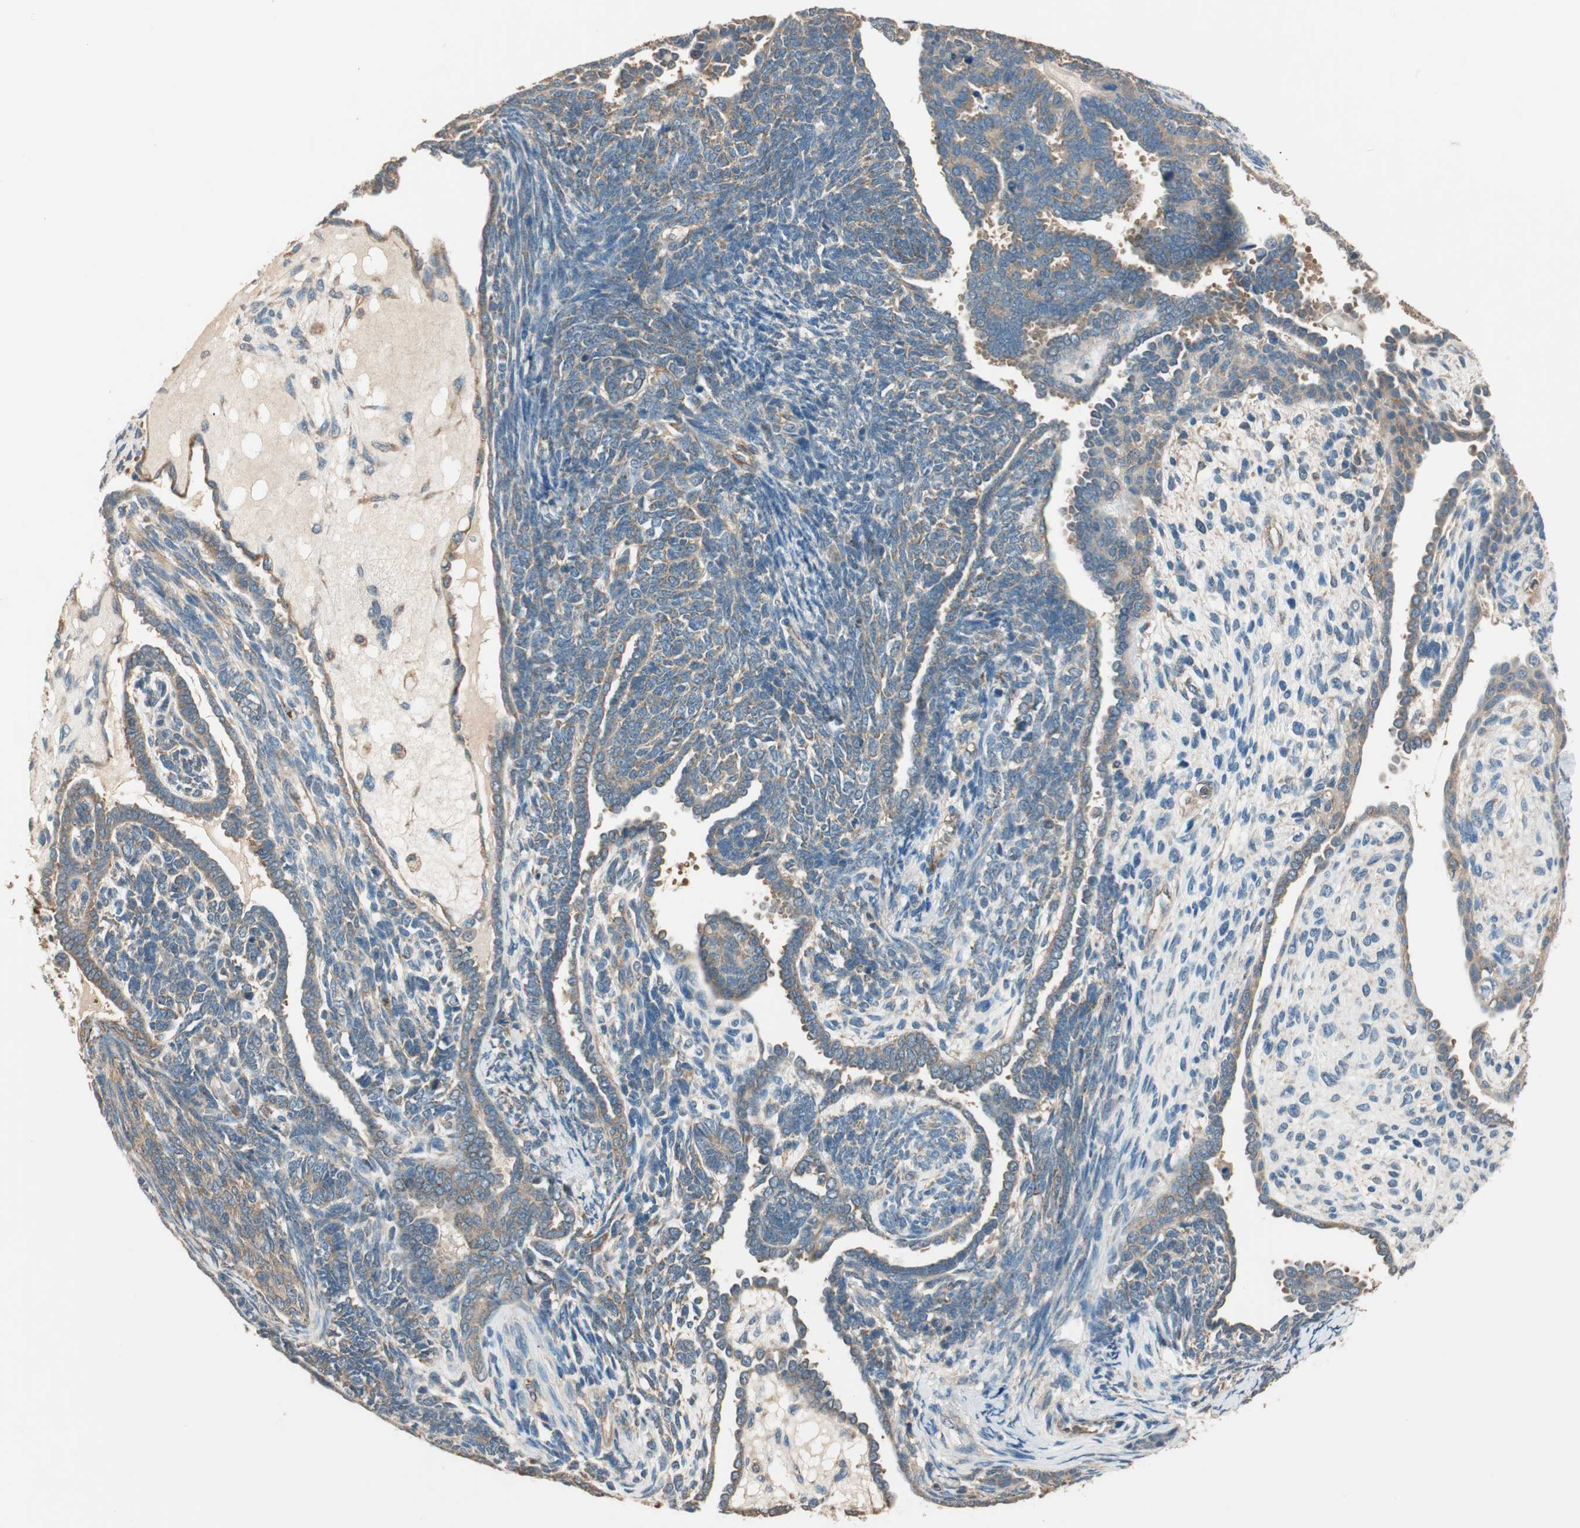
{"staining": {"intensity": "moderate", "quantity": "25%-75%", "location": "cytoplasmic/membranous"}, "tissue": "endometrial cancer", "cell_type": "Tumor cells", "image_type": "cancer", "snomed": [{"axis": "morphology", "description": "Neoplasm, malignant, NOS"}, {"axis": "topography", "description": "Endometrium"}], "caption": "A photomicrograph of human endometrial cancer (malignant neoplasm) stained for a protein reveals moderate cytoplasmic/membranous brown staining in tumor cells.", "gene": "CC2D1A", "patient": {"sex": "female", "age": 74}}